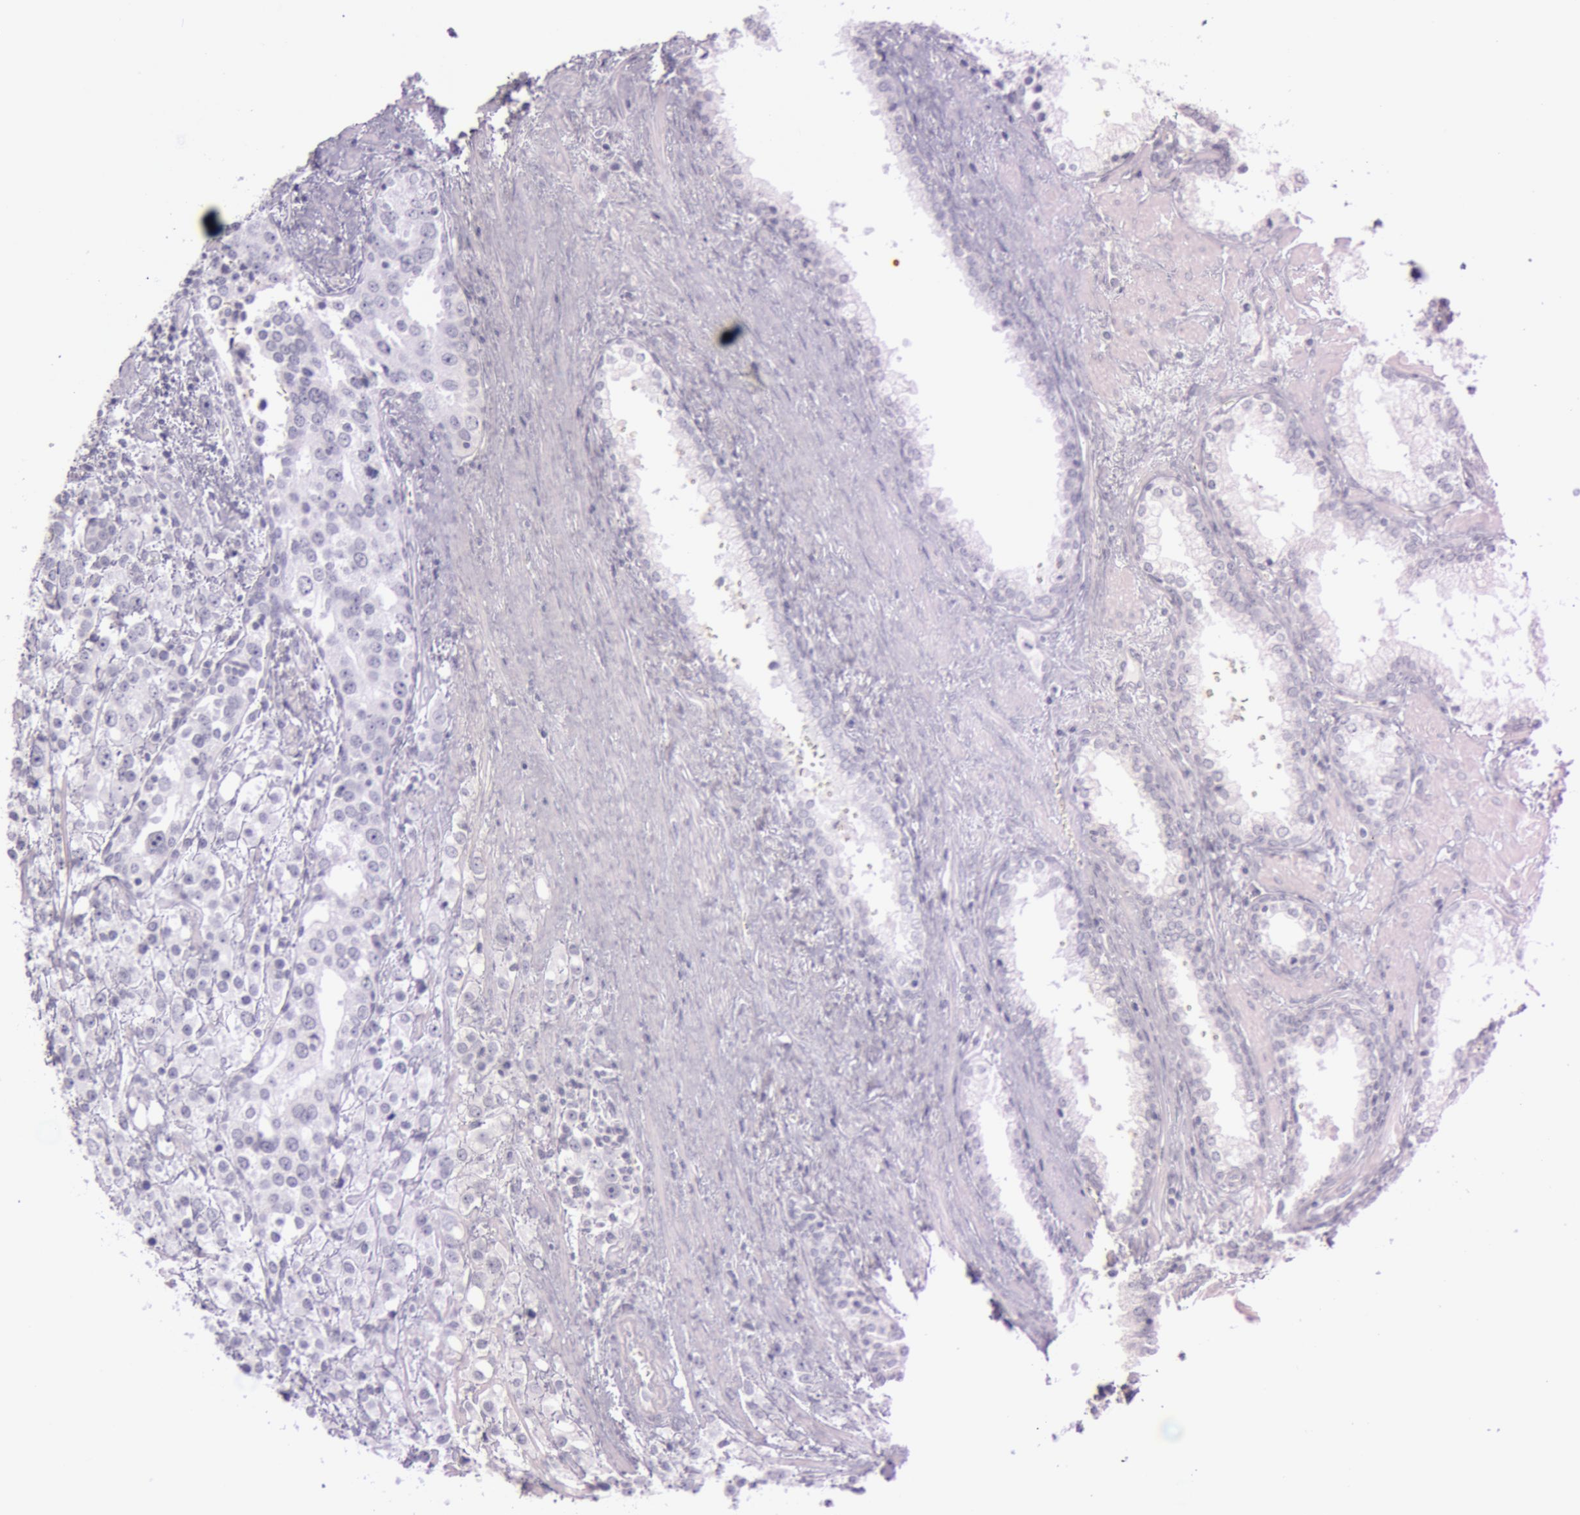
{"staining": {"intensity": "negative", "quantity": "none", "location": "none"}, "tissue": "prostate cancer", "cell_type": "Tumor cells", "image_type": "cancer", "snomed": [{"axis": "morphology", "description": "Adenocarcinoma, High grade"}, {"axis": "topography", "description": "Prostate"}], "caption": "Immunohistochemical staining of adenocarcinoma (high-grade) (prostate) exhibits no significant positivity in tumor cells.", "gene": "S100A7", "patient": {"sex": "male", "age": 71}}